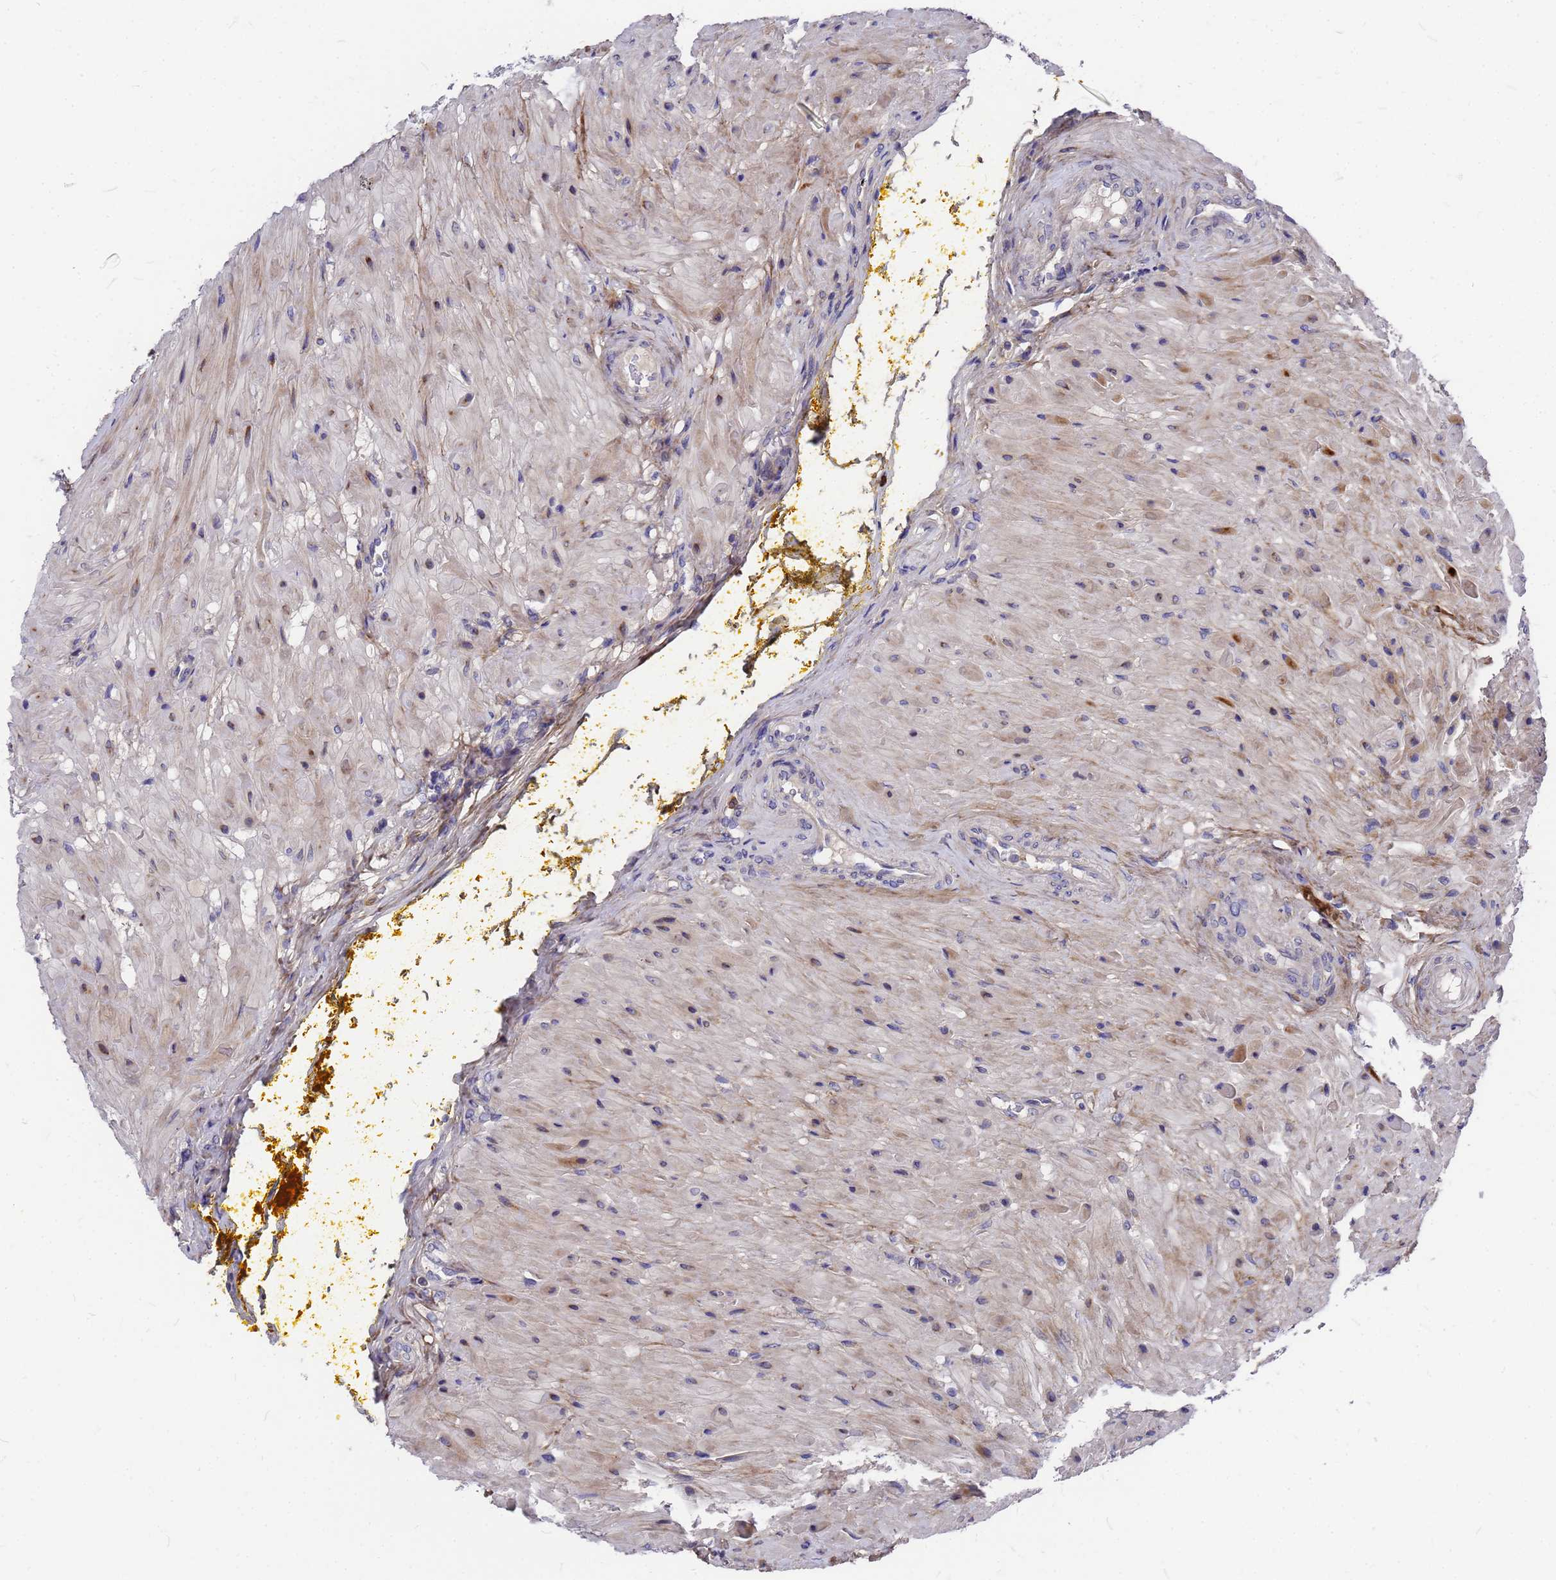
{"staining": {"intensity": "moderate", "quantity": "<25%", "location": "cytoplasmic/membranous"}, "tissue": "seminal vesicle", "cell_type": "Glandular cells", "image_type": "normal", "snomed": [{"axis": "morphology", "description": "Normal tissue, NOS"}, {"axis": "topography", "description": "Seminal veicle"}], "caption": "This photomicrograph demonstrates unremarkable seminal vesicle stained with IHC to label a protein in brown. The cytoplasmic/membranous of glandular cells show moderate positivity for the protein. Nuclei are counter-stained blue.", "gene": "ZNF717", "patient": {"sex": "male", "age": 63}}